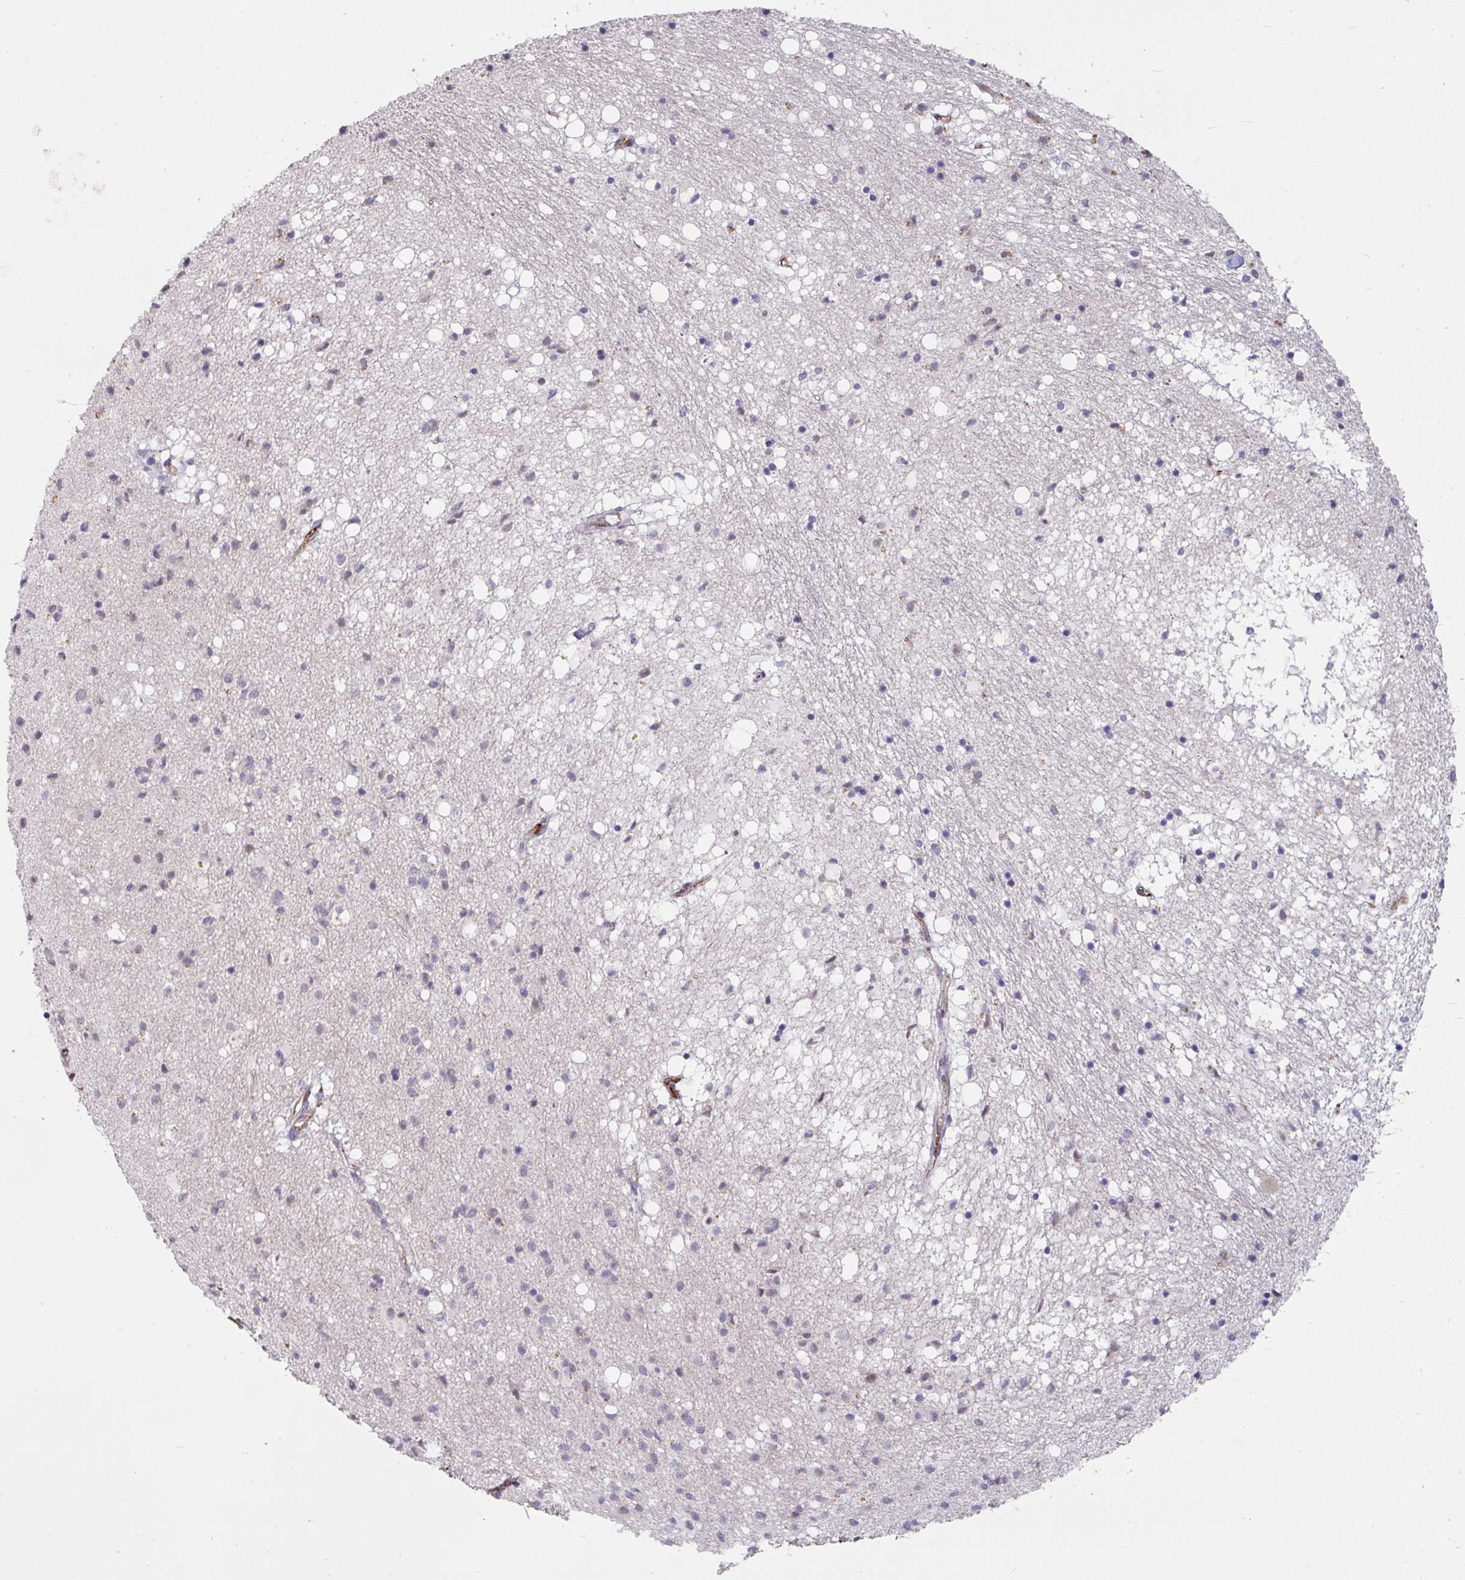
{"staining": {"intensity": "negative", "quantity": "none", "location": "none"}, "tissue": "caudate", "cell_type": "Glial cells", "image_type": "normal", "snomed": [{"axis": "morphology", "description": "Normal tissue, NOS"}, {"axis": "topography", "description": "Lateral ventricle wall"}], "caption": "This image is of normal caudate stained with immunohistochemistry to label a protein in brown with the nuclei are counter-stained blue. There is no positivity in glial cells. (Stains: DAB (3,3'-diaminobenzidine) immunohistochemistry (IHC) with hematoxylin counter stain, Microscopy: brightfield microscopy at high magnification).", "gene": "SIDT2", "patient": {"sex": "male", "age": 58}}